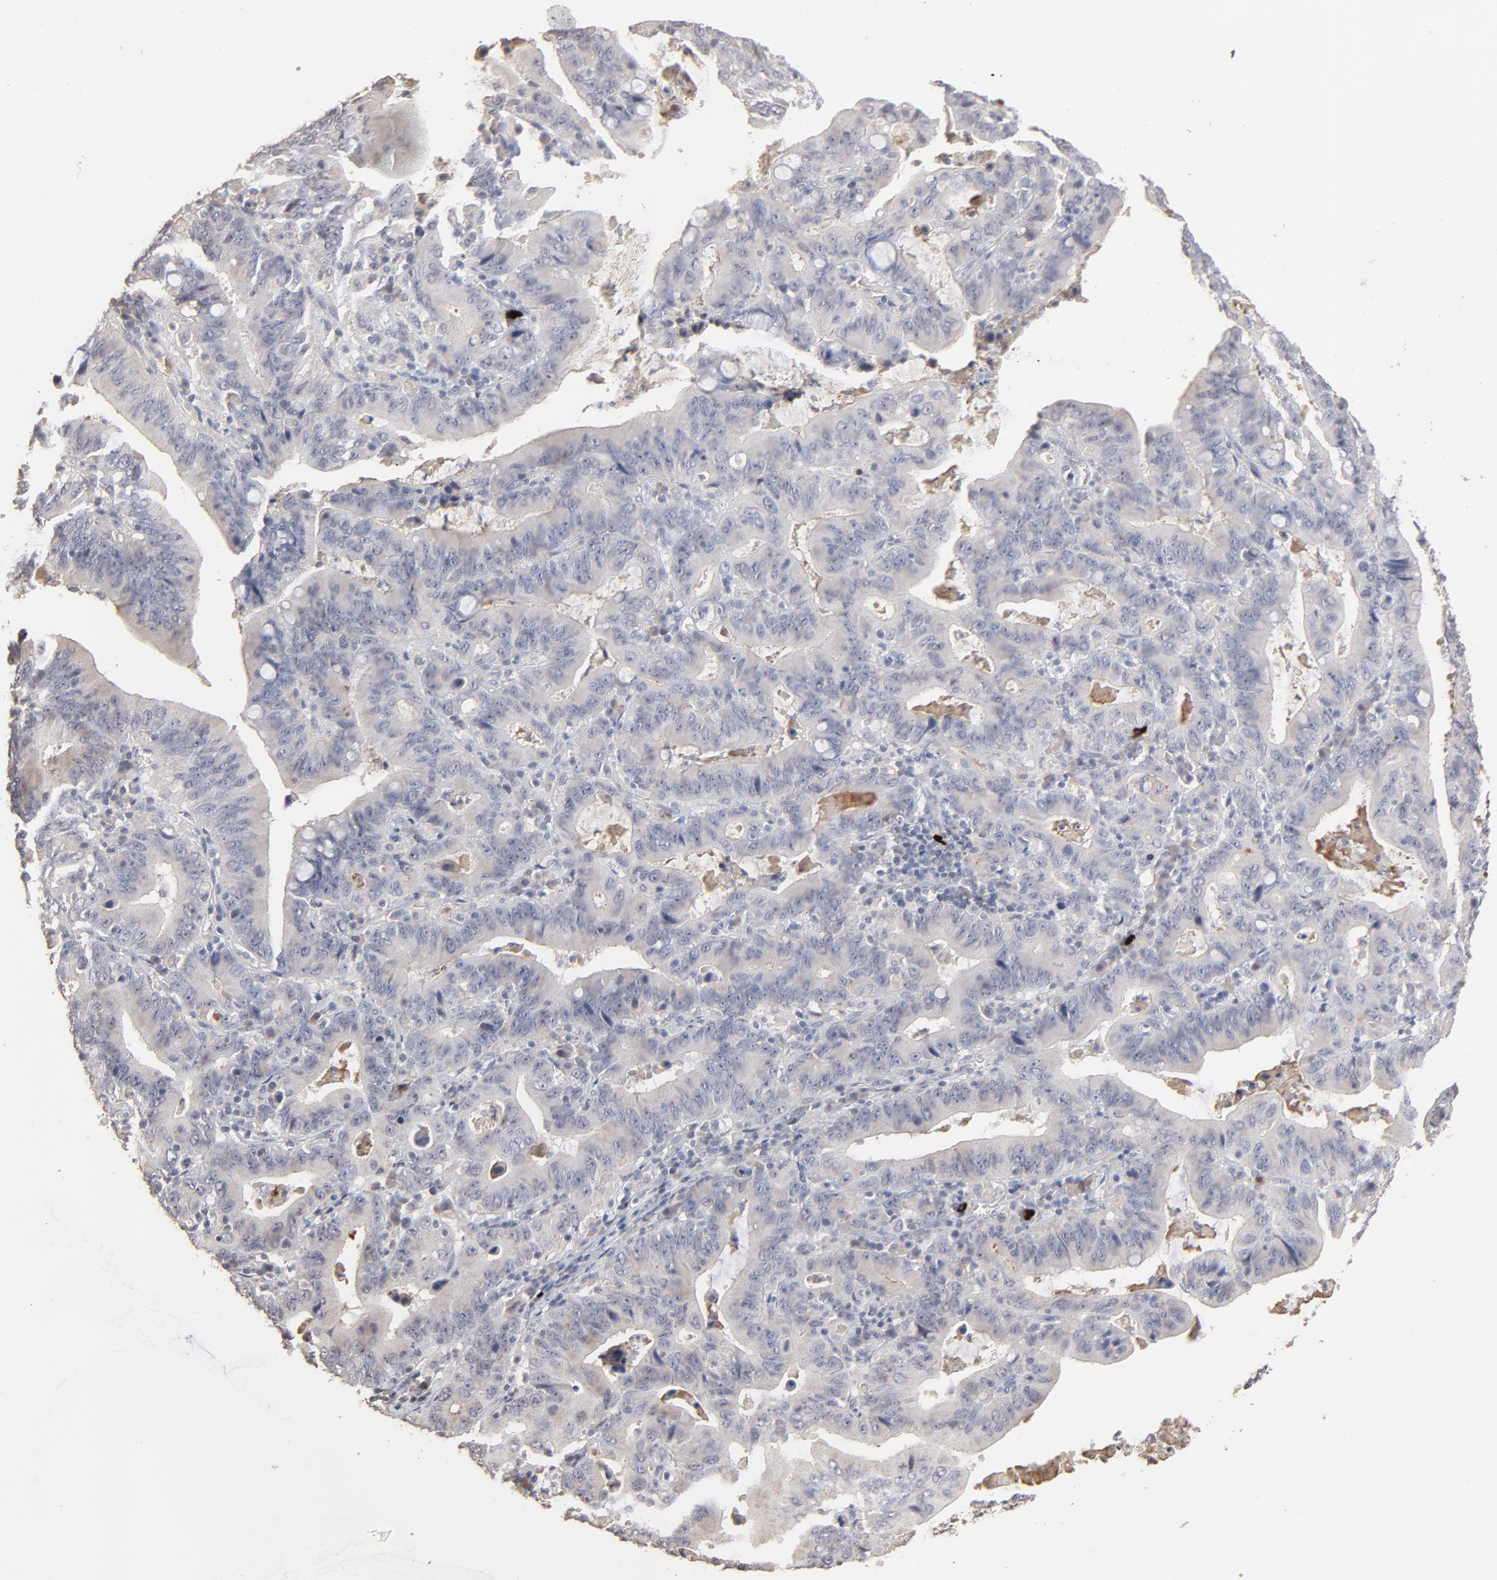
{"staining": {"intensity": "negative", "quantity": "none", "location": "none"}, "tissue": "stomach cancer", "cell_type": "Tumor cells", "image_type": "cancer", "snomed": [{"axis": "morphology", "description": "Adenocarcinoma, NOS"}, {"axis": "topography", "description": "Stomach, upper"}], "caption": "High power microscopy photomicrograph of an immunohistochemistry (IHC) photomicrograph of stomach adenocarcinoma, revealing no significant staining in tumor cells. (Immunohistochemistry, brightfield microscopy, high magnification).", "gene": "VPREB3", "patient": {"sex": "male", "age": 63}}